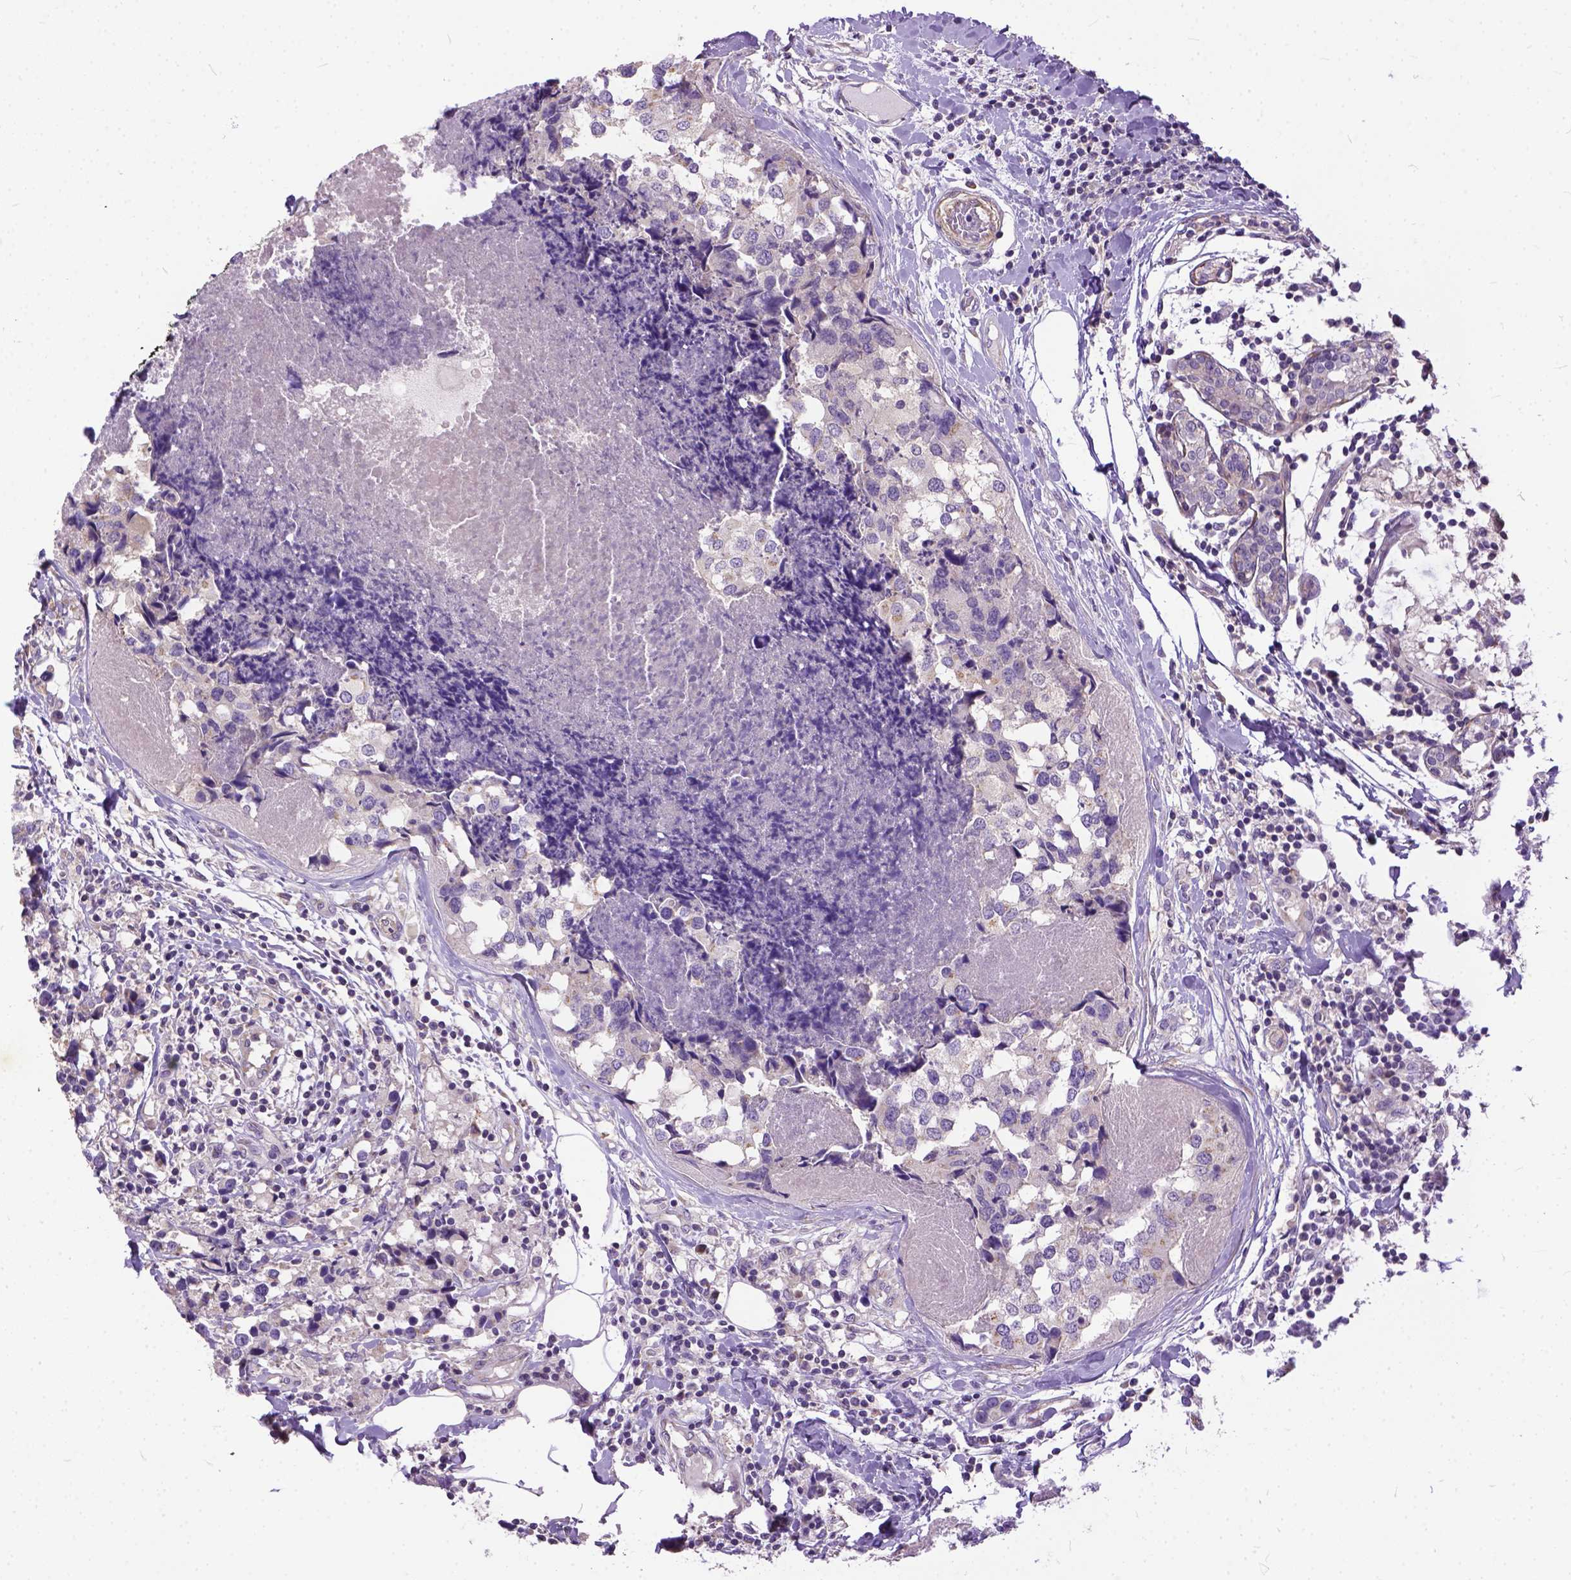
{"staining": {"intensity": "negative", "quantity": "none", "location": "none"}, "tissue": "breast cancer", "cell_type": "Tumor cells", "image_type": "cancer", "snomed": [{"axis": "morphology", "description": "Lobular carcinoma"}, {"axis": "topography", "description": "Breast"}], "caption": "An image of human breast lobular carcinoma is negative for staining in tumor cells.", "gene": "BANF2", "patient": {"sex": "female", "age": 59}}